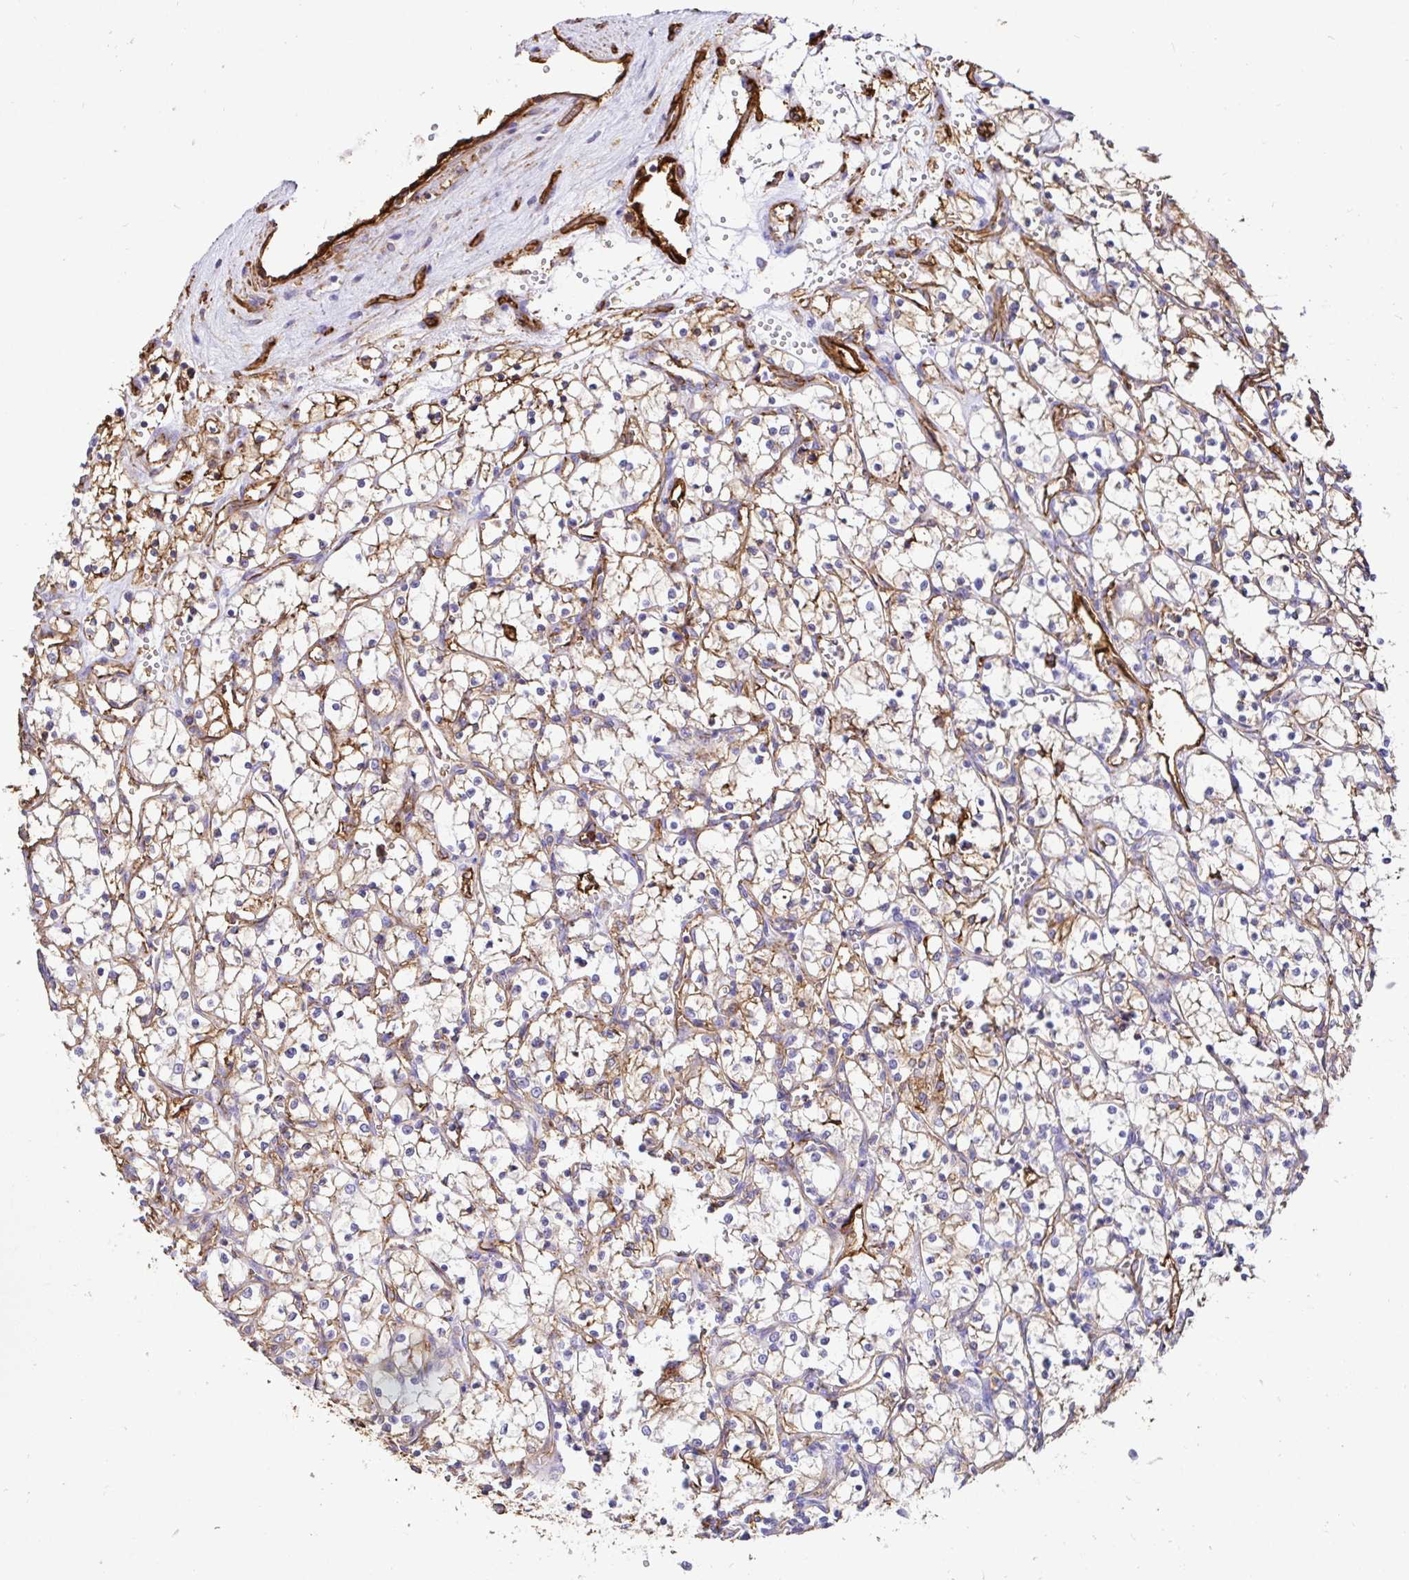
{"staining": {"intensity": "moderate", "quantity": "25%-75%", "location": "cytoplasmic/membranous"}, "tissue": "renal cancer", "cell_type": "Tumor cells", "image_type": "cancer", "snomed": [{"axis": "morphology", "description": "Adenocarcinoma, NOS"}, {"axis": "topography", "description": "Kidney"}], "caption": "IHC of renal adenocarcinoma displays medium levels of moderate cytoplasmic/membranous positivity in approximately 25%-75% of tumor cells.", "gene": "ANXA2", "patient": {"sex": "female", "age": 69}}